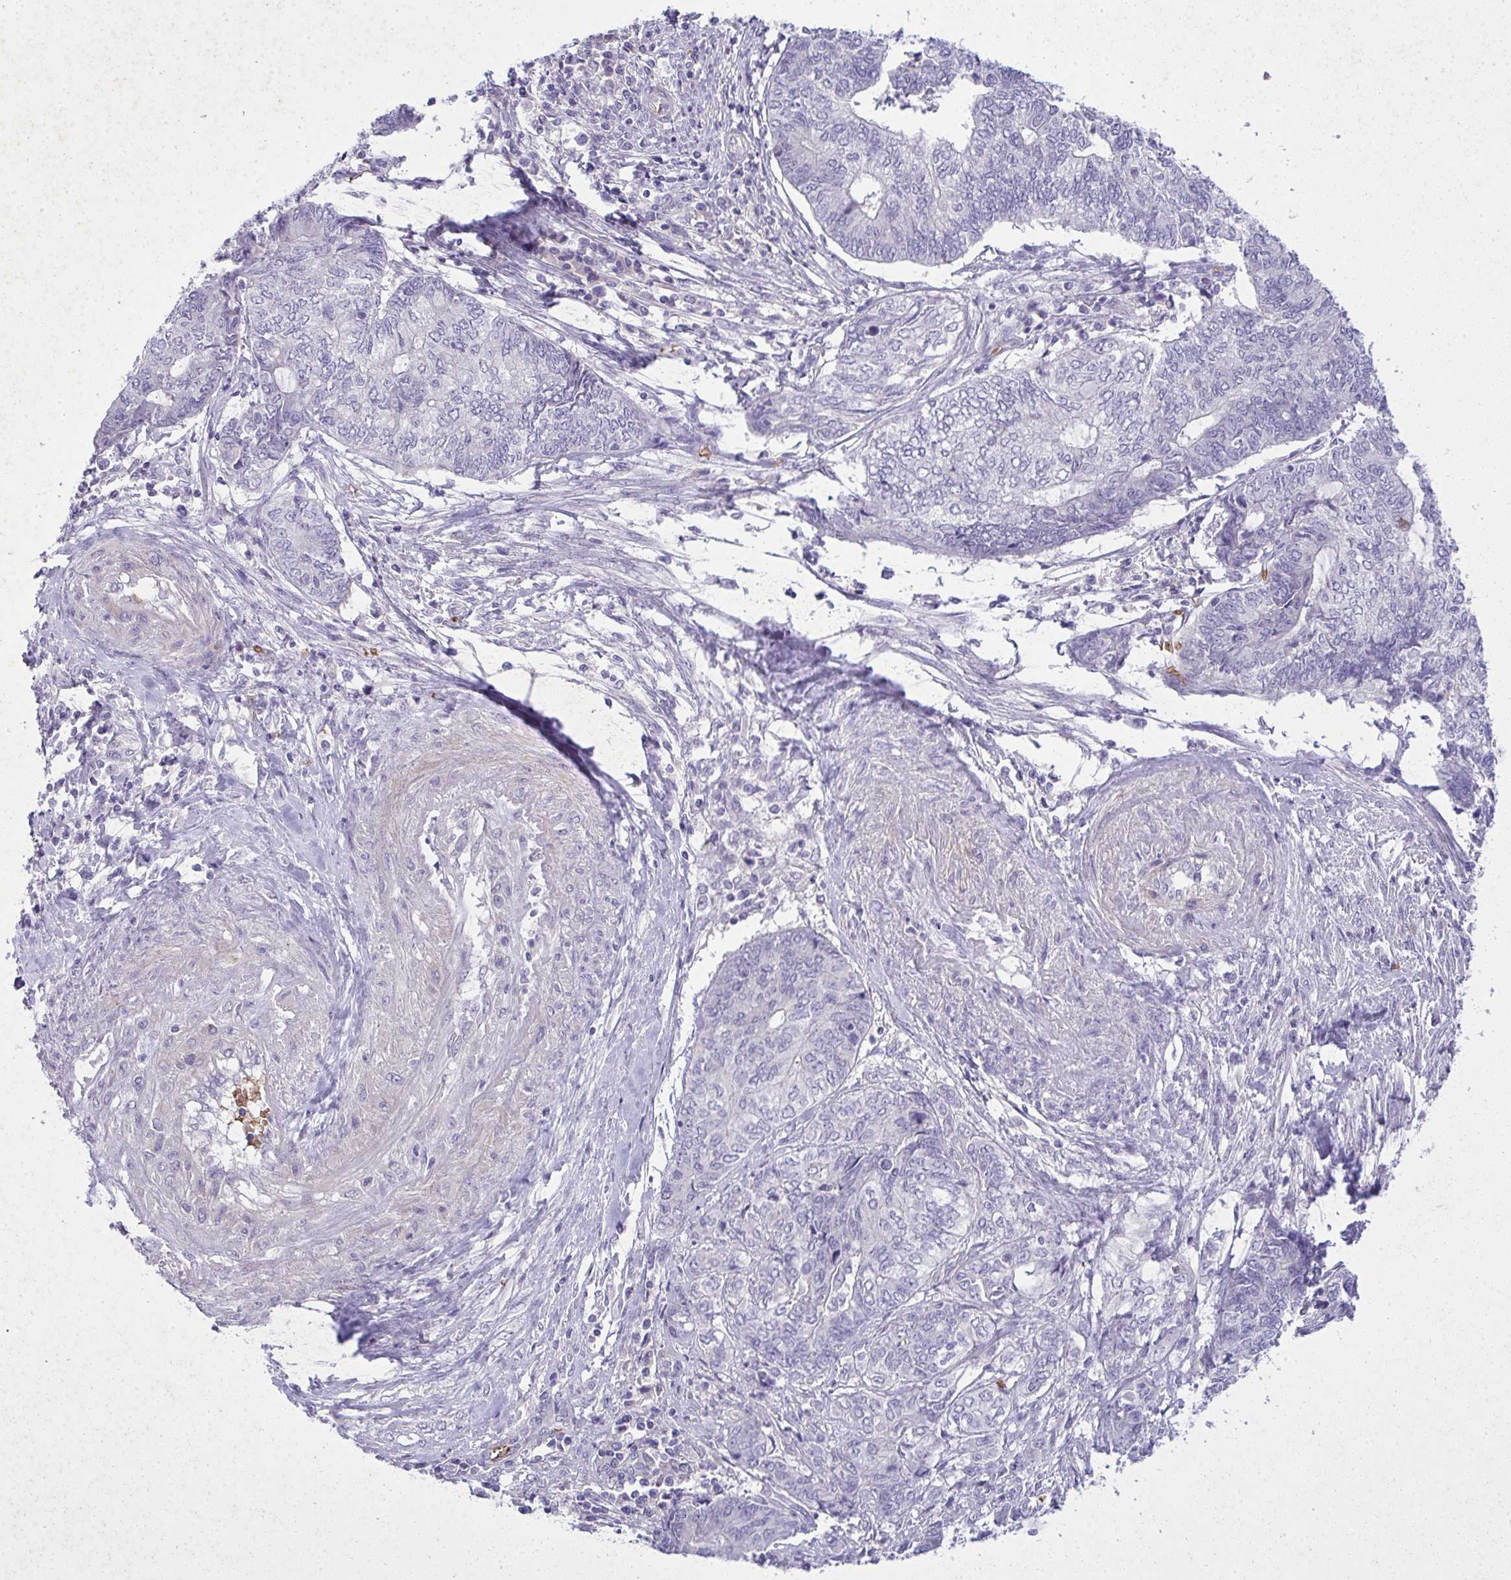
{"staining": {"intensity": "negative", "quantity": "none", "location": "none"}, "tissue": "endometrial cancer", "cell_type": "Tumor cells", "image_type": "cancer", "snomed": [{"axis": "morphology", "description": "Adenocarcinoma, NOS"}, {"axis": "topography", "description": "Uterus"}, {"axis": "topography", "description": "Endometrium"}], "caption": "DAB immunohistochemical staining of human endometrial adenocarcinoma reveals no significant staining in tumor cells. Brightfield microscopy of IHC stained with DAB (3,3'-diaminobenzidine) (brown) and hematoxylin (blue), captured at high magnification.", "gene": "SPTB", "patient": {"sex": "female", "age": 70}}